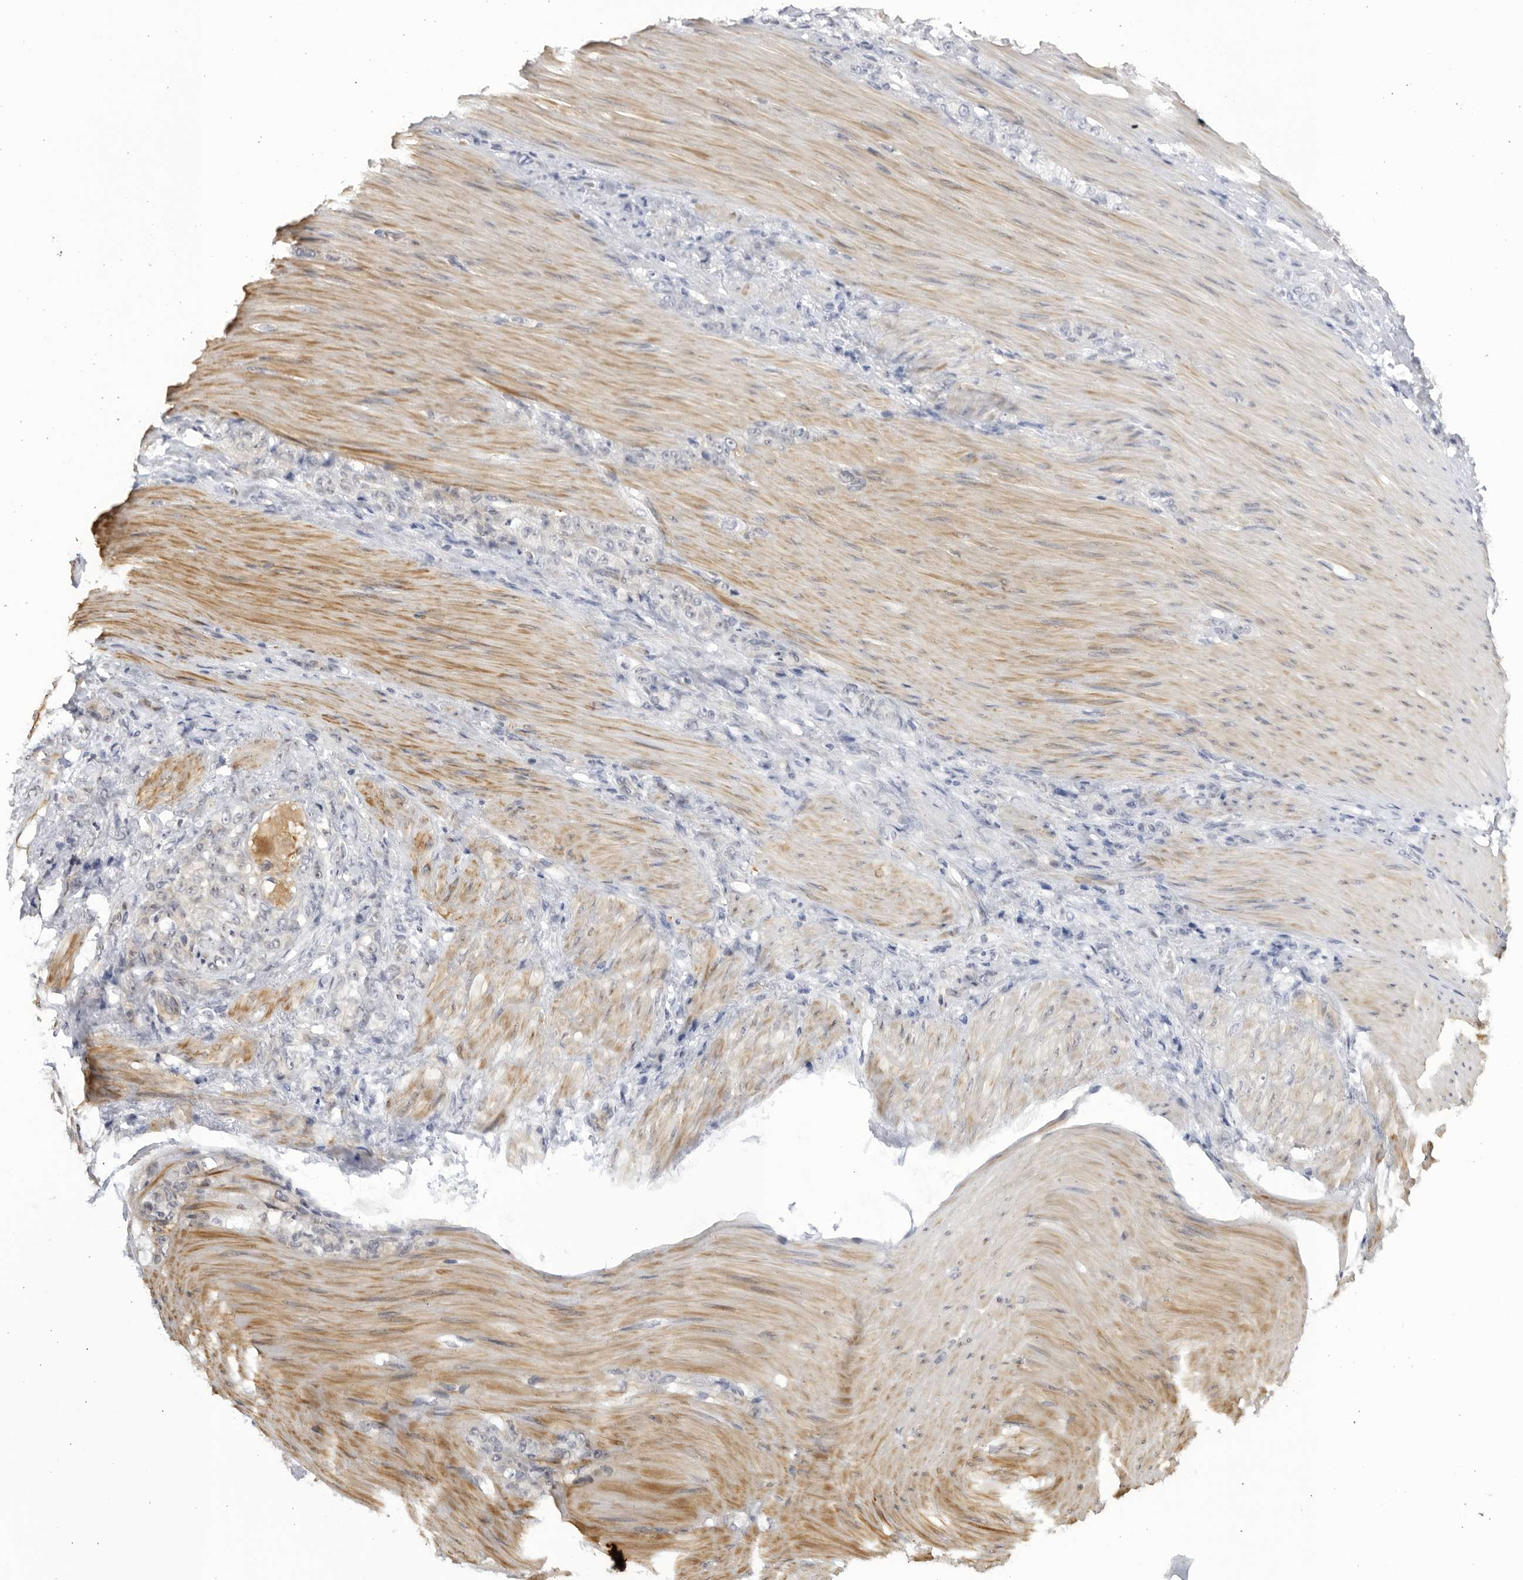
{"staining": {"intensity": "negative", "quantity": "none", "location": "none"}, "tissue": "stomach cancer", "cell_type": "Tumor cells", "image_type": "cancer", "snomed": [{"axis": "morphology", "description": "Normal tissue, NOS"}, {"axis": "morphology", "description": "Adenocarcinoma, NOS"}, {"axis": "topography", "description": "Stomach"}], "caption": "Immunohistochemistry (IHC) of human stomach cancer reveals no positivity in tumor cells. Brightfield microscopy of immunohistochemistry stained with DAB (brown) and hematoxylin (blue), captured at high magnification.", "gene": "CNBD1", "patient": {"sex": "male", "age": 82}}